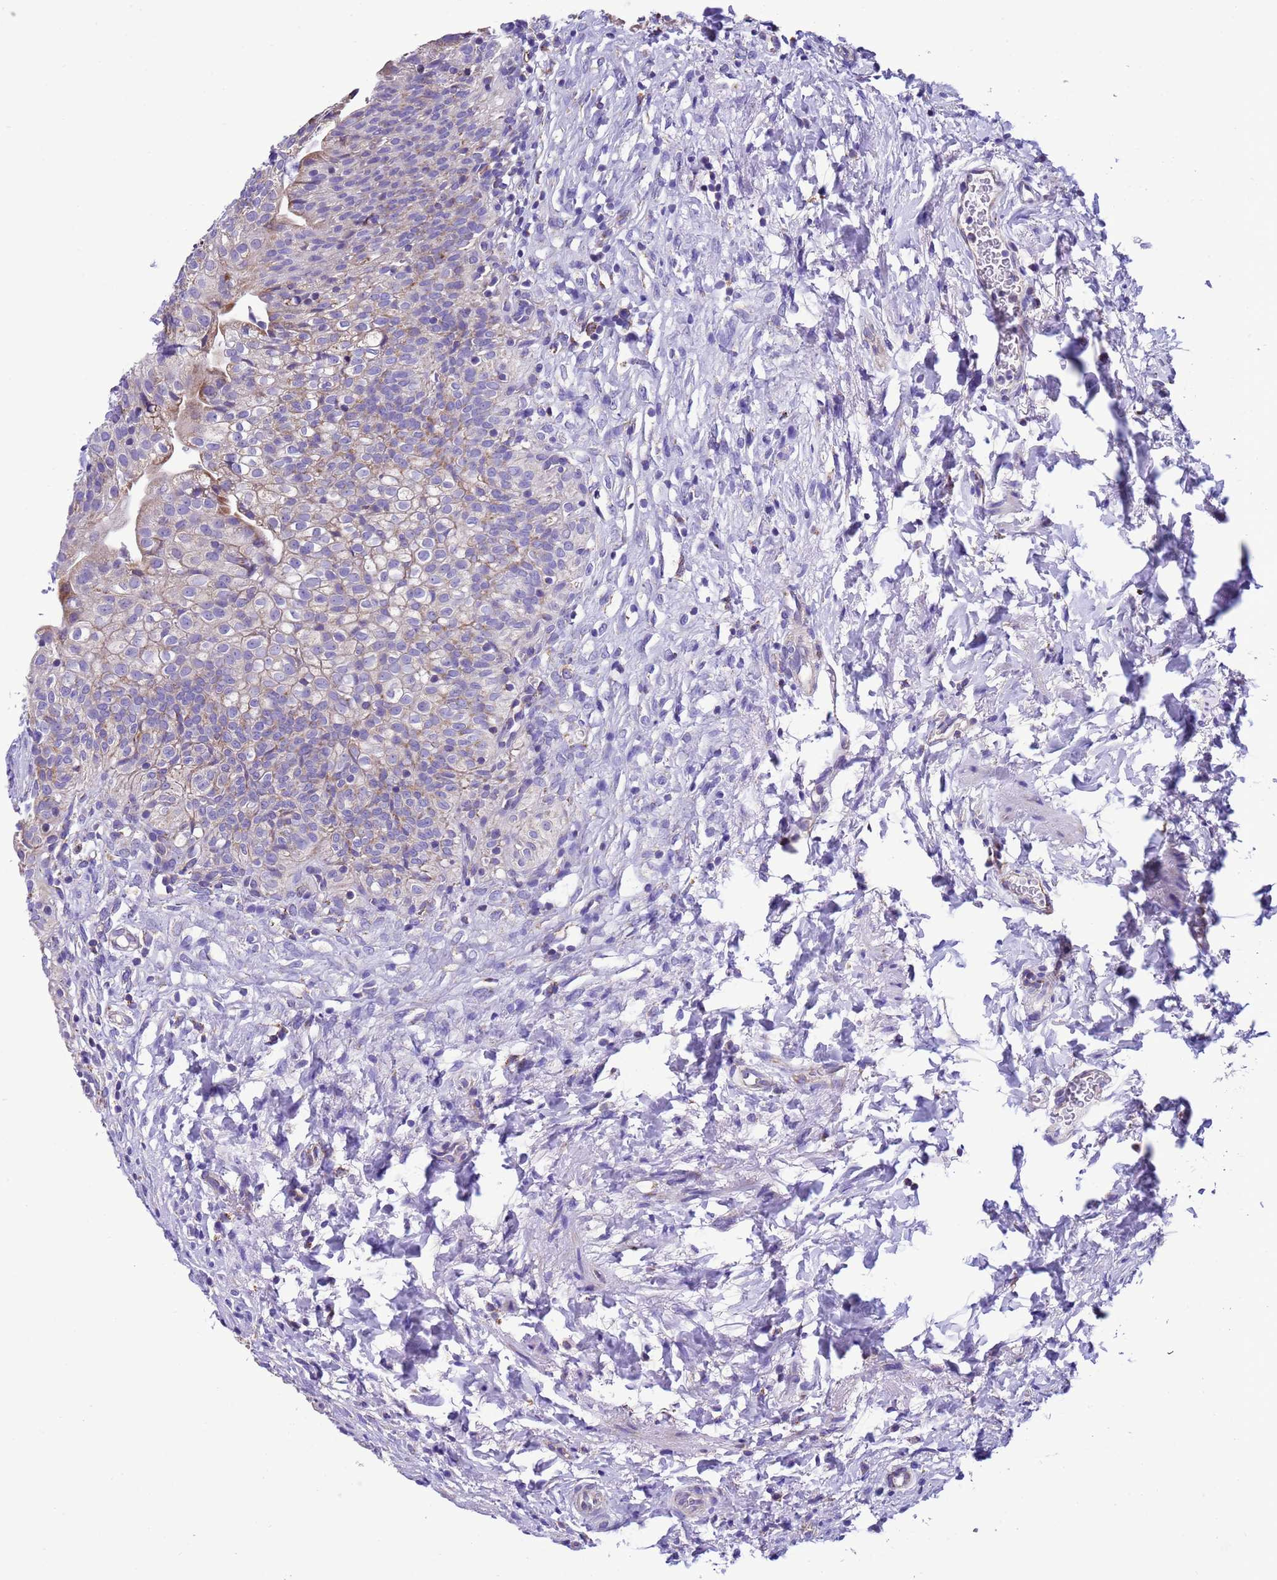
{"staining": {"intensity": "moderate", "quantity": "<25%", "location": "cytoplasmic/membranous"}, "tissue": "urinary bladder", "cell_type": "Urothelial cells", "image_type": "normal", "snomed": [{"axis": "morphology", "description": "Normal tissue, NOS"}, {"axis": "topography", "description": "Urinary bladder"}], "caption": "Moderate cytoplasmic/membranous staining is present in approximately <25% of urothelial cells in benign urinary bladder.", "gene": "CCDC191", "patient": {"sex": "male", "age": 55}}